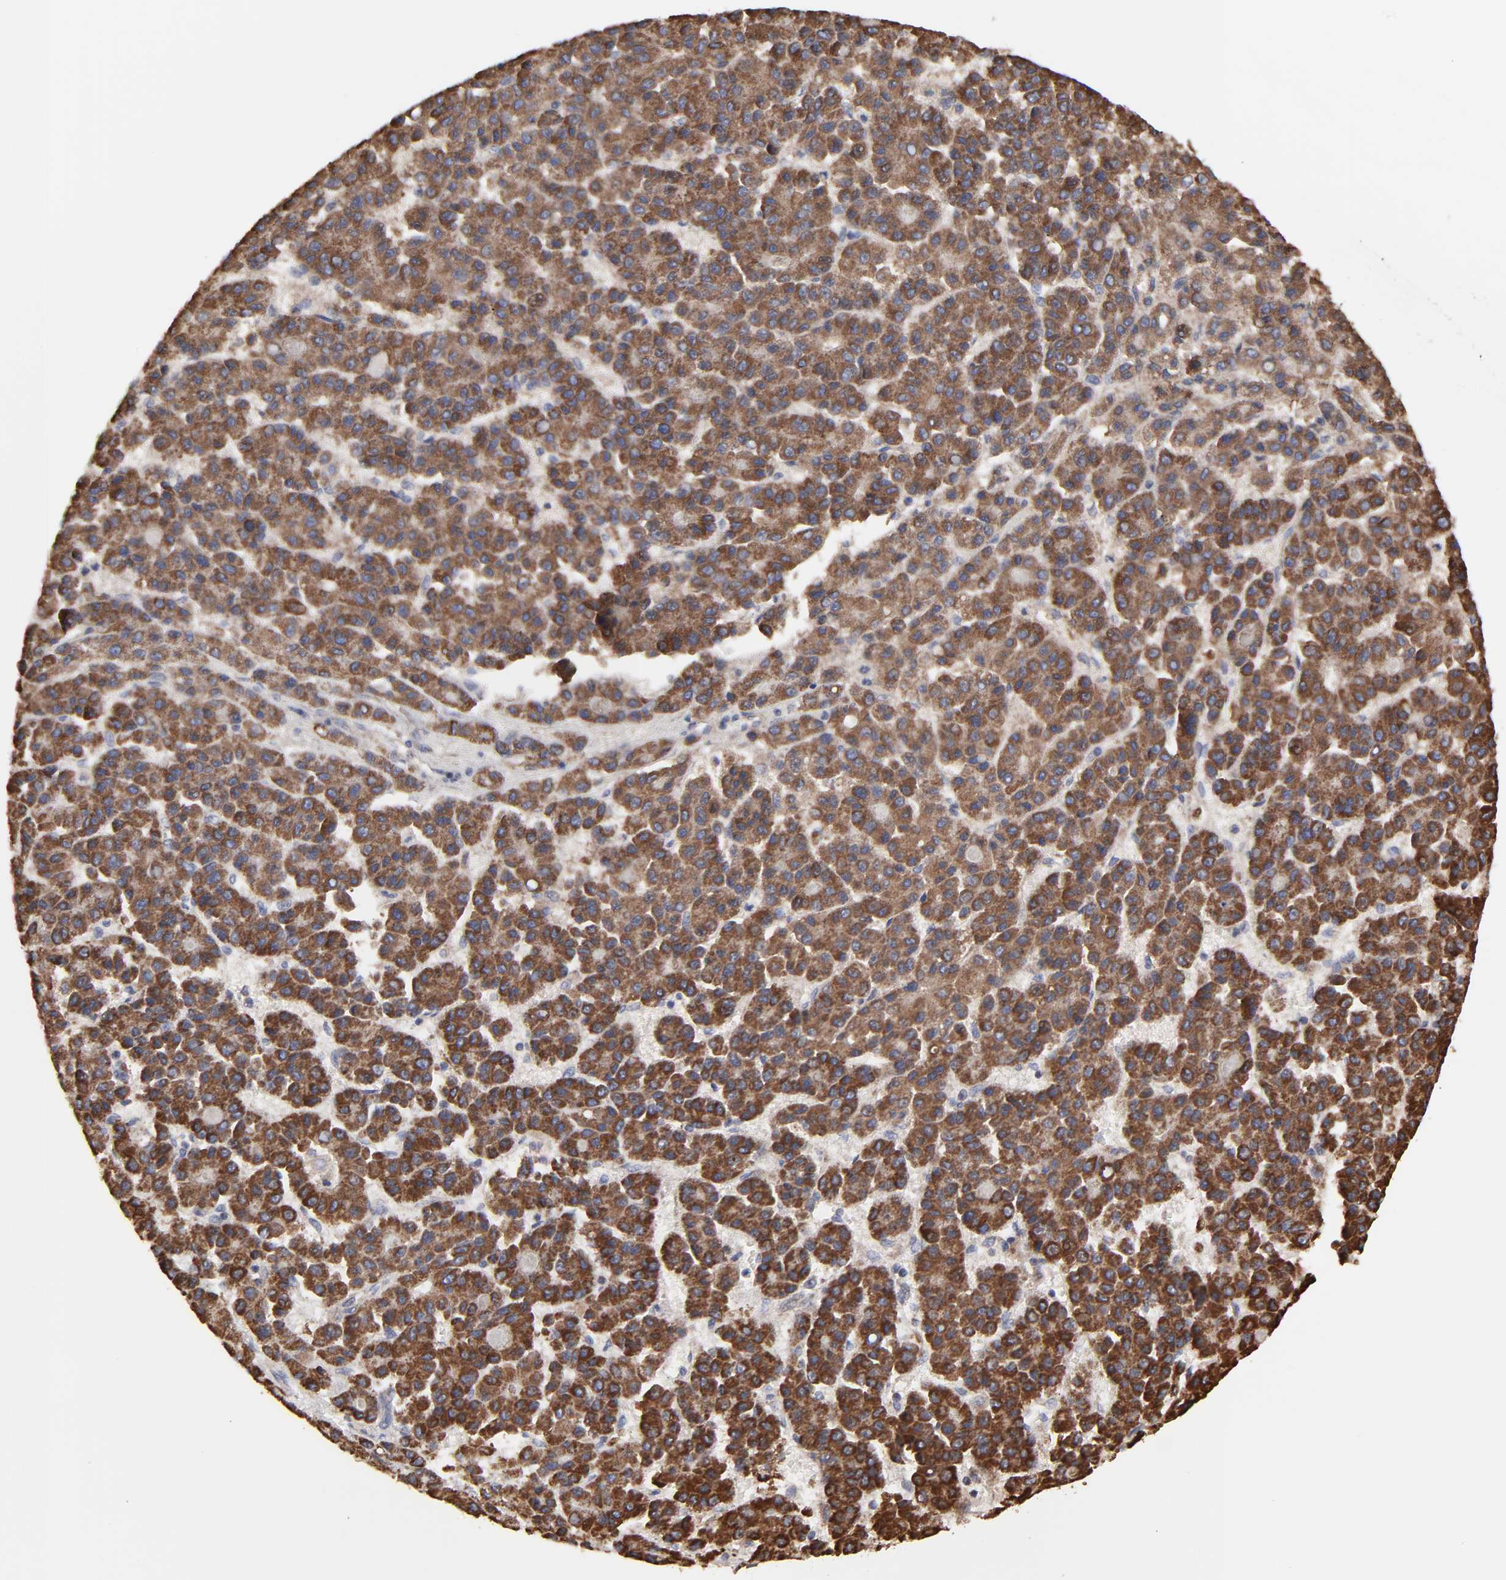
{"staining": {"intensity": "moderate", "quantity": ">75%", "location": "cytoplasmic/membranous"}, "tissue": "liver cancer", "cell_type": "Tumor cells", "image_type": "cancer", "snomed": [{"axis": "morphology", "description": "Carcinoma, Hepatocellular, NOS"}, {"axis": "topography", "description": "Liver"}], "caption": "A brown stain shows moderate cytoplasmic/membranous staining of a protein in liver hepatocellular carcinoma tumor cells.", "gene": "ZNF550", "patient": {"sex": "male", "age": 70}}